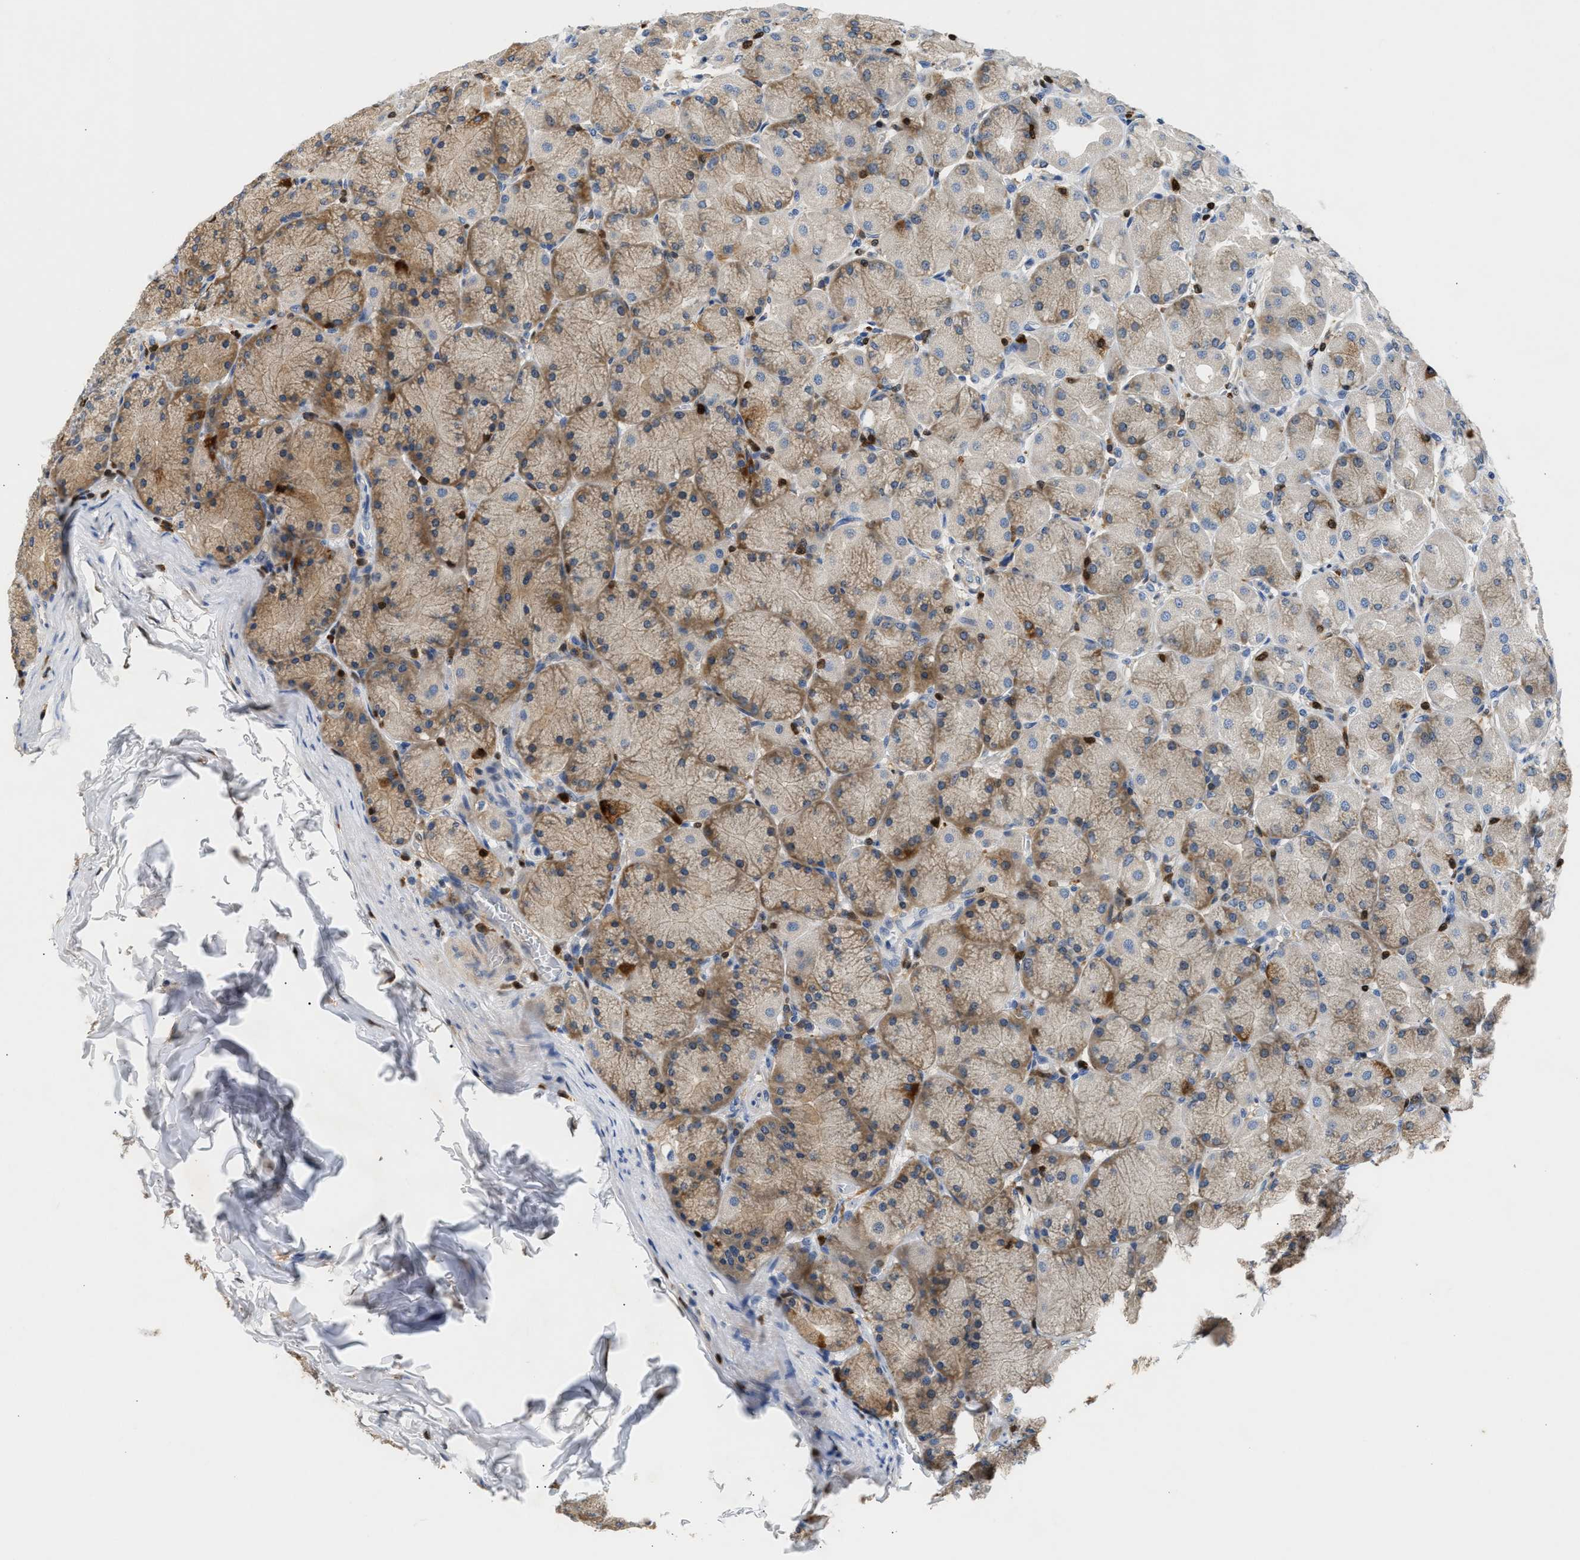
{"staining": {"intensity": "moderate", "quantity": "25%-75%", "location": "cytoplasmic/membranous"}, "tissue": "stomach", "cell_type": "Glandular cells", "image_type": "normal", "snomed": [{"axis": "morphology", "description": "Normal tissue, NOS"}, {"axis": "topography", "description": "Stomach, upper"}], "caption": "Brown immunohistochemical staining in benign stomach exhibits moderate cytoplasmic/membranous staining in approximately 25%-75% of glandular cells.", "gene": "SLIT2", "patient": {"sex": "female", "age": 56}}